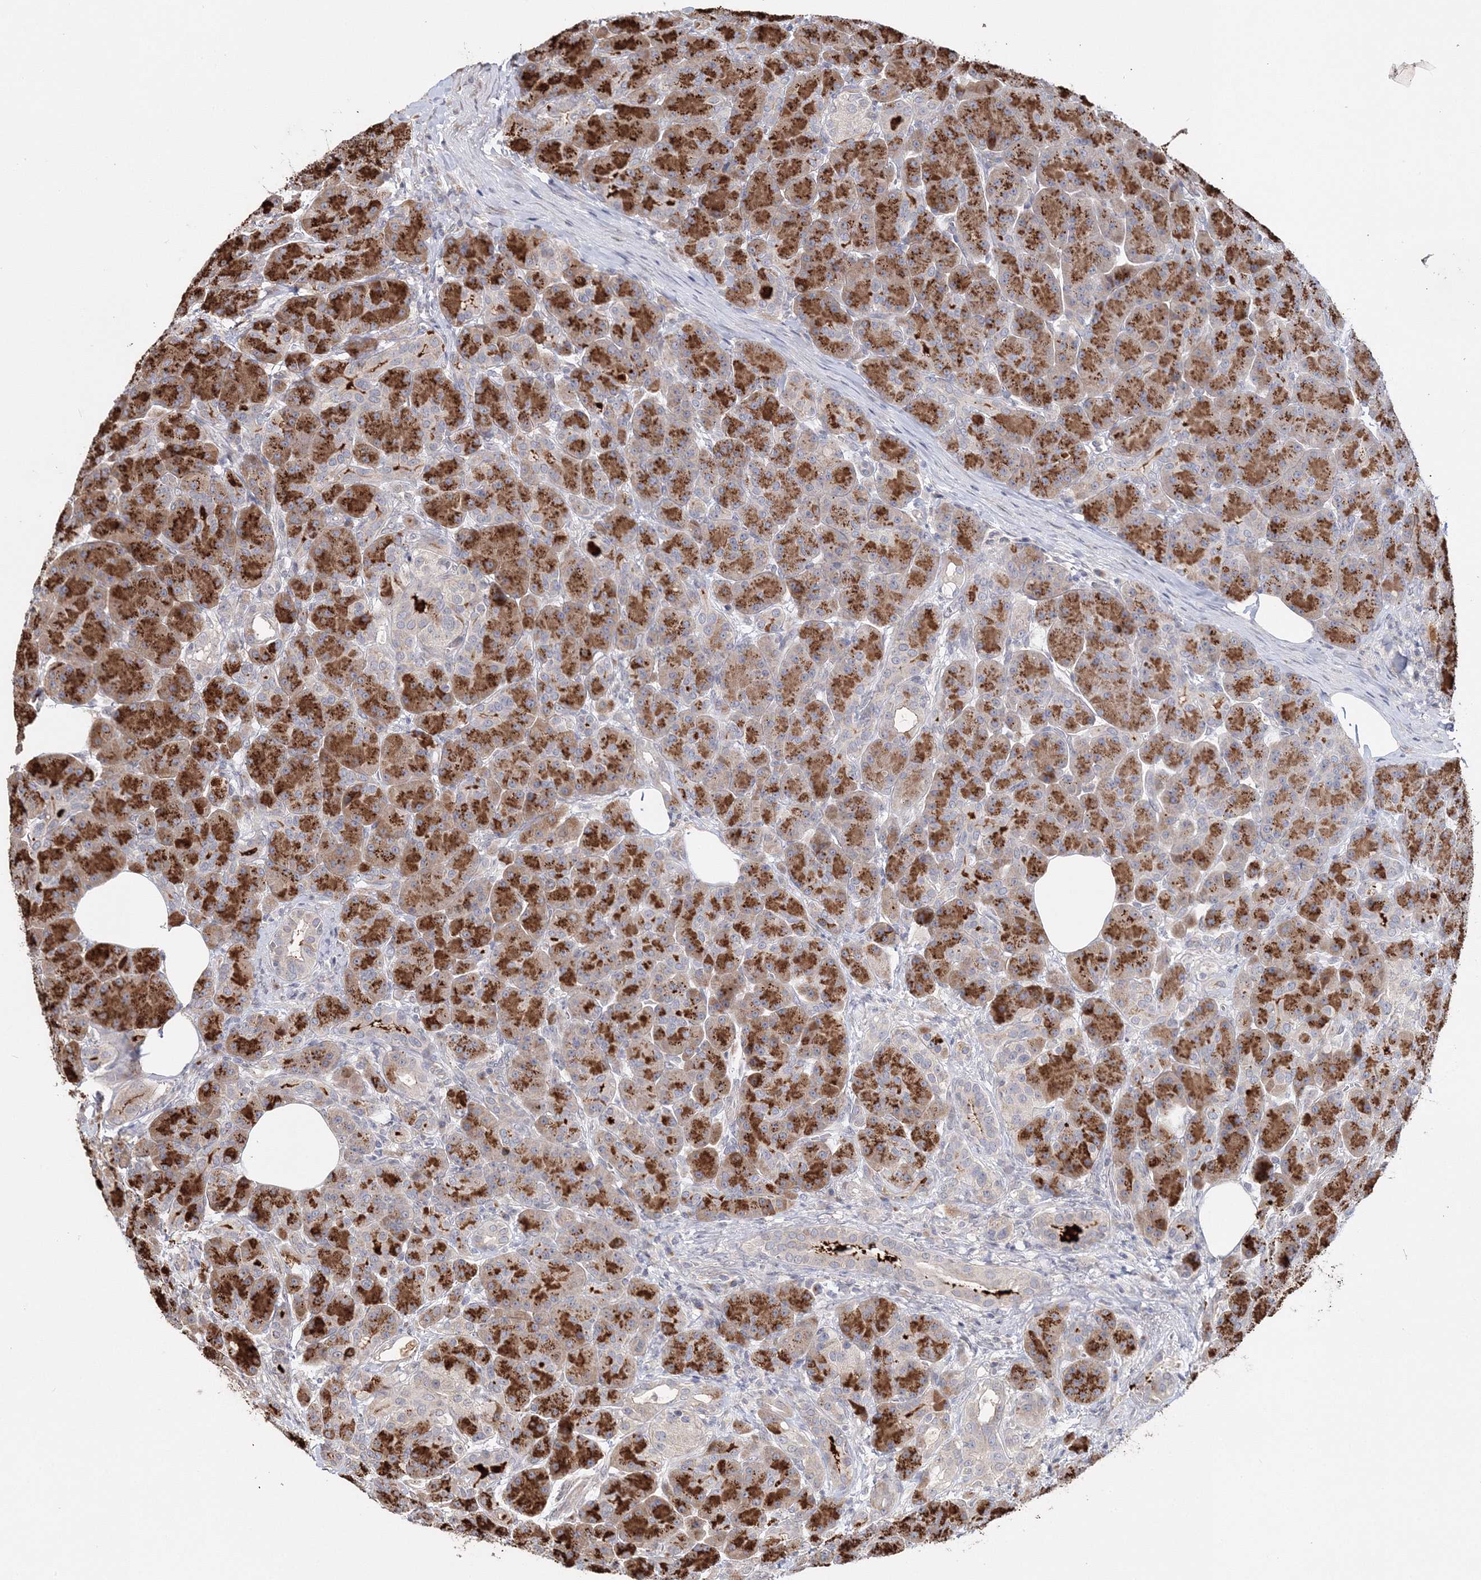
{"staining": {"intensity": "strong", "quantity": ">75%", "location": "cytoplasmic/membranous"}, "tissue": "pancreas", "cell_type": "Exocrine glandular cells", "image_type": "normal", "snomed": [{"axis": "morphology", "description": "Normal tissue, NOS"}, {"axis": "topography", "description": "Pancreas"}], "caption": "IHC of benign pancreas displays high levels of strong cytoplasmic/membranous positivity in approximately >75% of exocrine glandular cells. (IHC, brightfield microscopy, high magnification).", "gene": "GJB5", "patient": {"sex": "male", "age": 63}}